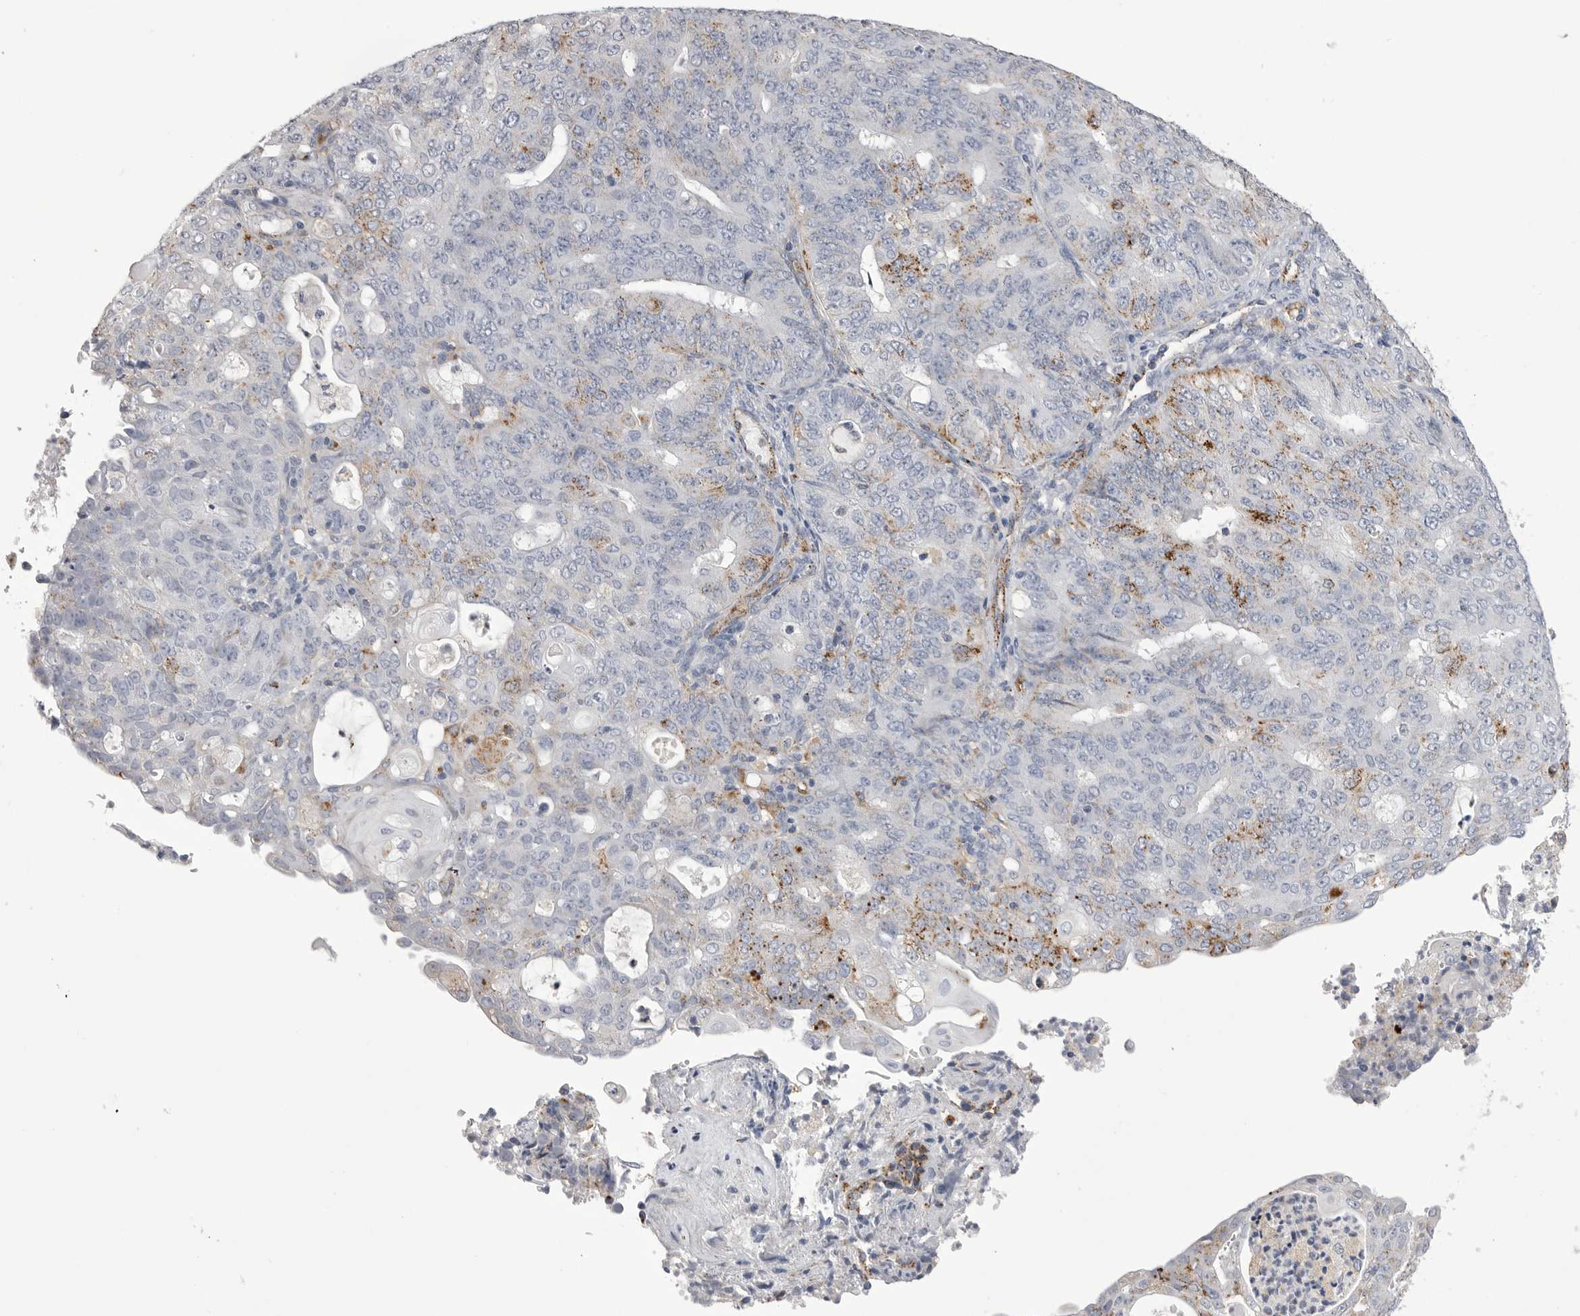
{"staining": {"intensity": "moderate", "quantity": "<25%", "location": "cytoplasmic/membranous"}, "tissue": "endometrial cancer", "cell_type": "Tumor cells", "image_type": "cancer", "snomed": [{"axis": "morphology", "description": "Adenocarcinoma, NOS"}, {"axis": "topography", "description": "Endometrium"}], "caption": "A micrograph of endometrial adenocarcinoma stained for a protein displays moderate cytoplasmic/membranous brown staining in tumor cells. Nuclei are stained in blue.", "gene": "PSPN", "patient": {"sex": "female", "age": 32}}